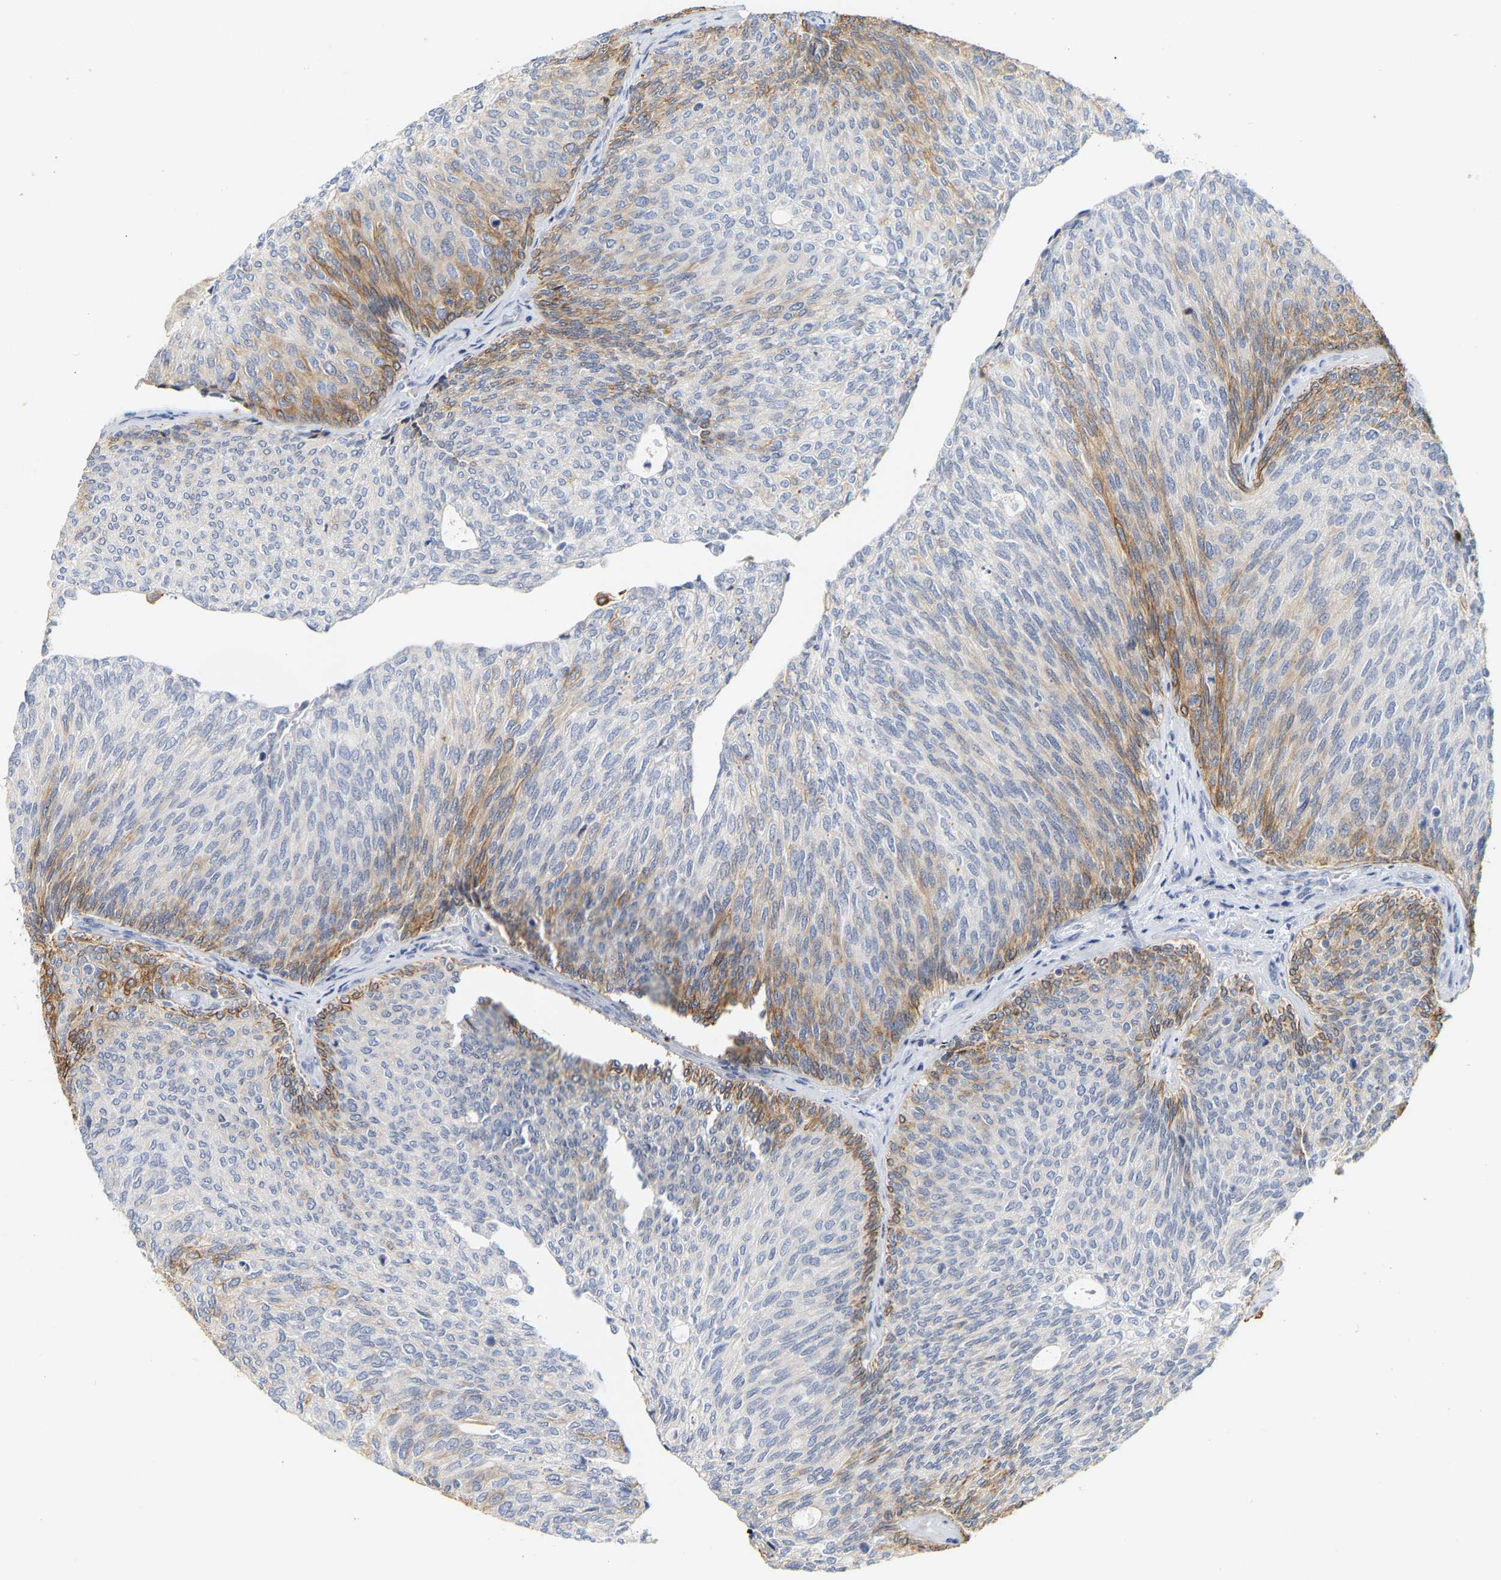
{"staining": {"intensity": "moderate", "quantity": "<25%", "location": "cytoplasmic/membranous"}, "tissue": "urothelial cancer", "cell_type": "Tumor cells", "image_type": "cancer", "snomed": [{"axis": "morphology", "description": "Urothelial carcinoma, Low grade"}, {"axis": "topography", "description": "Urinary bladder"}], "caption": "Tumor cells exhibit low levels of moderate cytoplasmic/membranous positivity in approximately <25% of cells in urothelial carcinoma (low-grade).", "gene": "KRT76", "patient": {"sex": "female", "age": 79}}